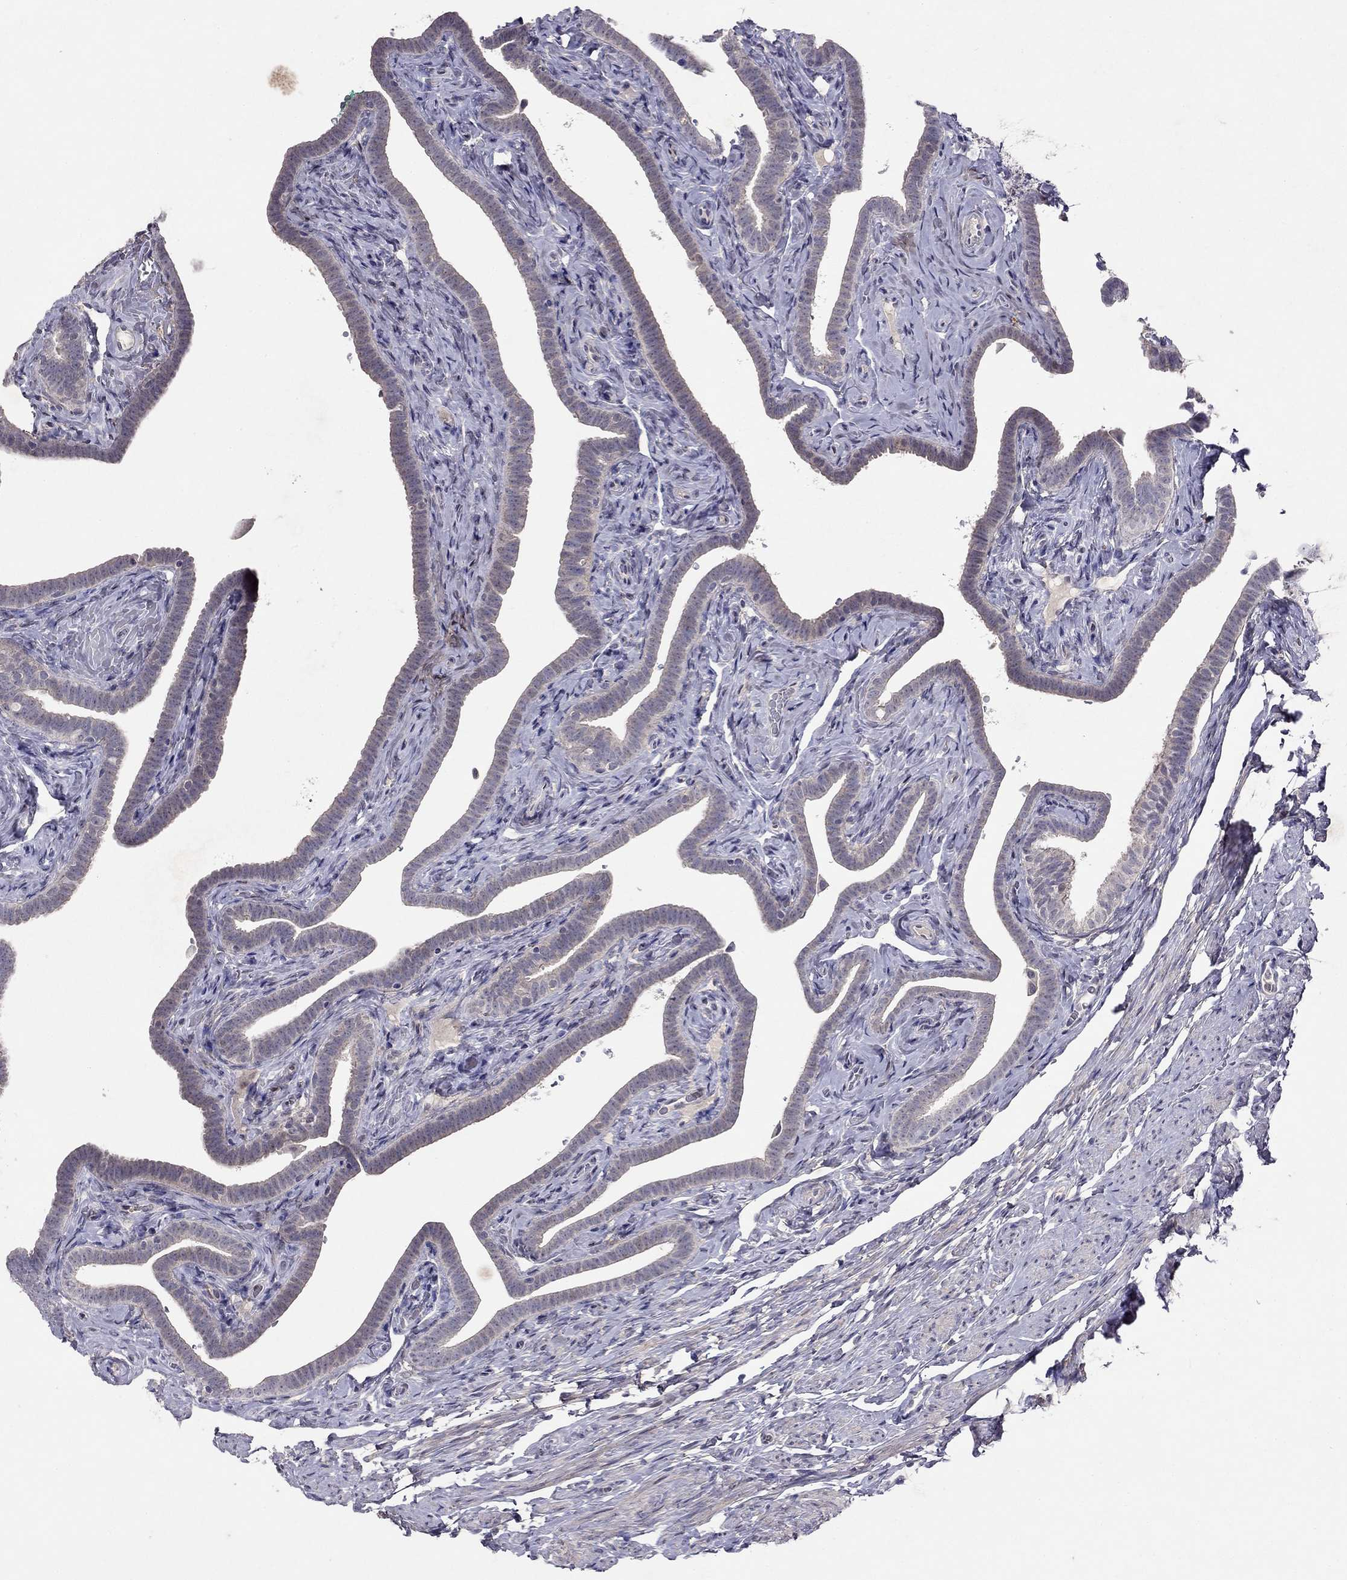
{"staining": {"intensity": "moderate", "quantity": "<25%", "location": "cytoplasmic/membranous"}, "tissue": "fallopian tube", "cell_type": "Glandular cells", "image_type": "normal", "snomed": [{"axis": "morphology", "description": "Normal tissue, NOS"}, {"axis": "topography", "description": "Fallopian tube"}], "caption": "A low amount of moderate cytoplasmic/membranous positivity is identified in about <25% of glandular cells in unremarkable fallopian tube.", "gene": "ESR2", "patient": {"sex": "female", "age": 69}}